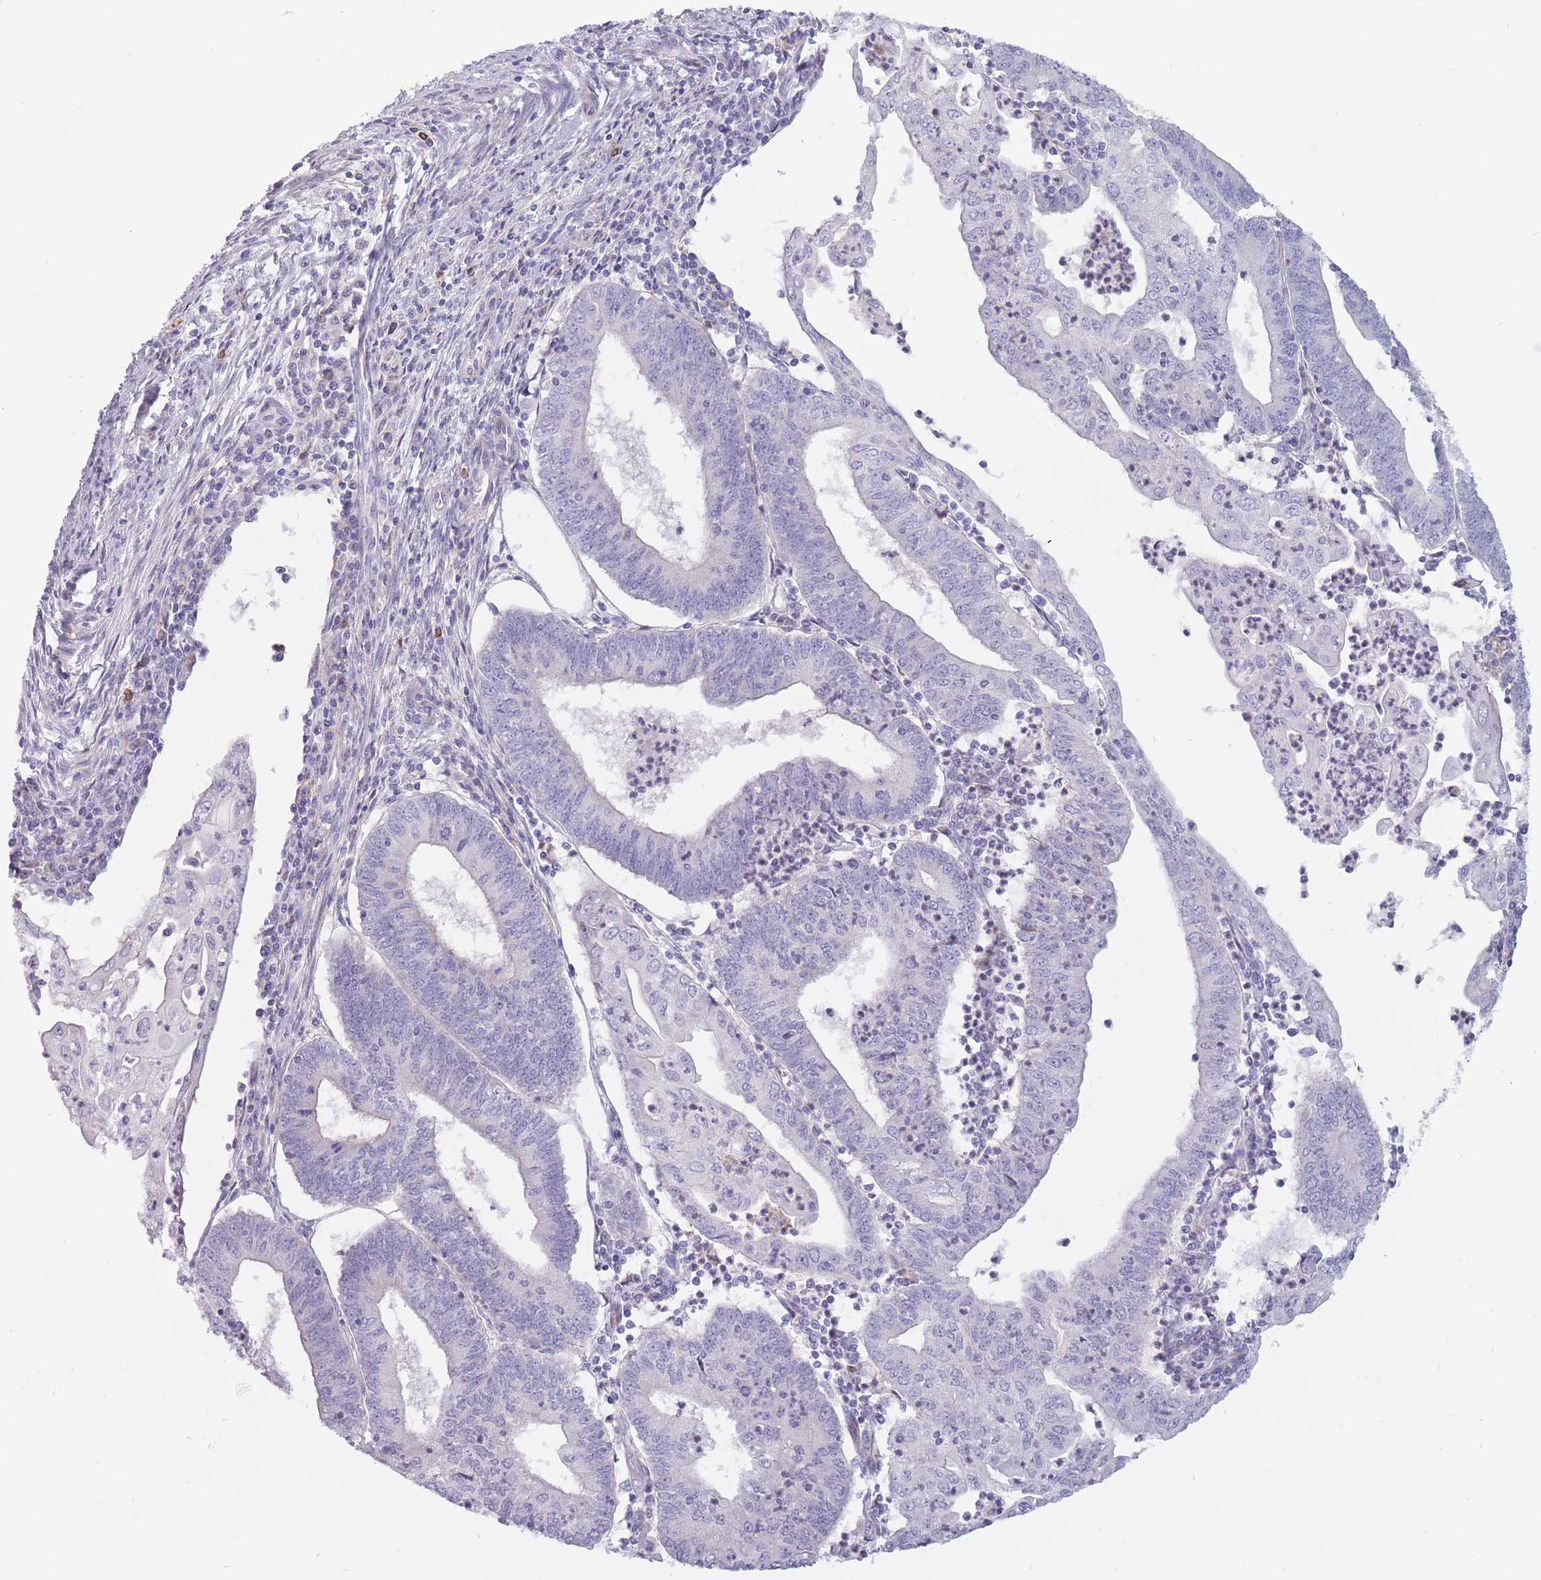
{"staining": {"intensity": "negative", "quantity": "none", "location": "none"}, "tissue": "endometrial cancer", "cell_type": "Tumor cells", "image_type": "cancer", "snomed": [{"axis": "morphology", "description": "Adenocarcinoma, NOS"}, {"axis": "topography", "description": "Endometrium"}], "caption": "The image exhibits no significant staining in tumor cells of endometrial cancer. The staining was performed using DAB (3,3'-diaminobenzidine) to visualize the protein expression in brown, while the nuclei were stained in blue with hematoxylin (Magnification: 20x).", "gene": "PTGDR", "patient": {"sex": "female", "age": 60}}